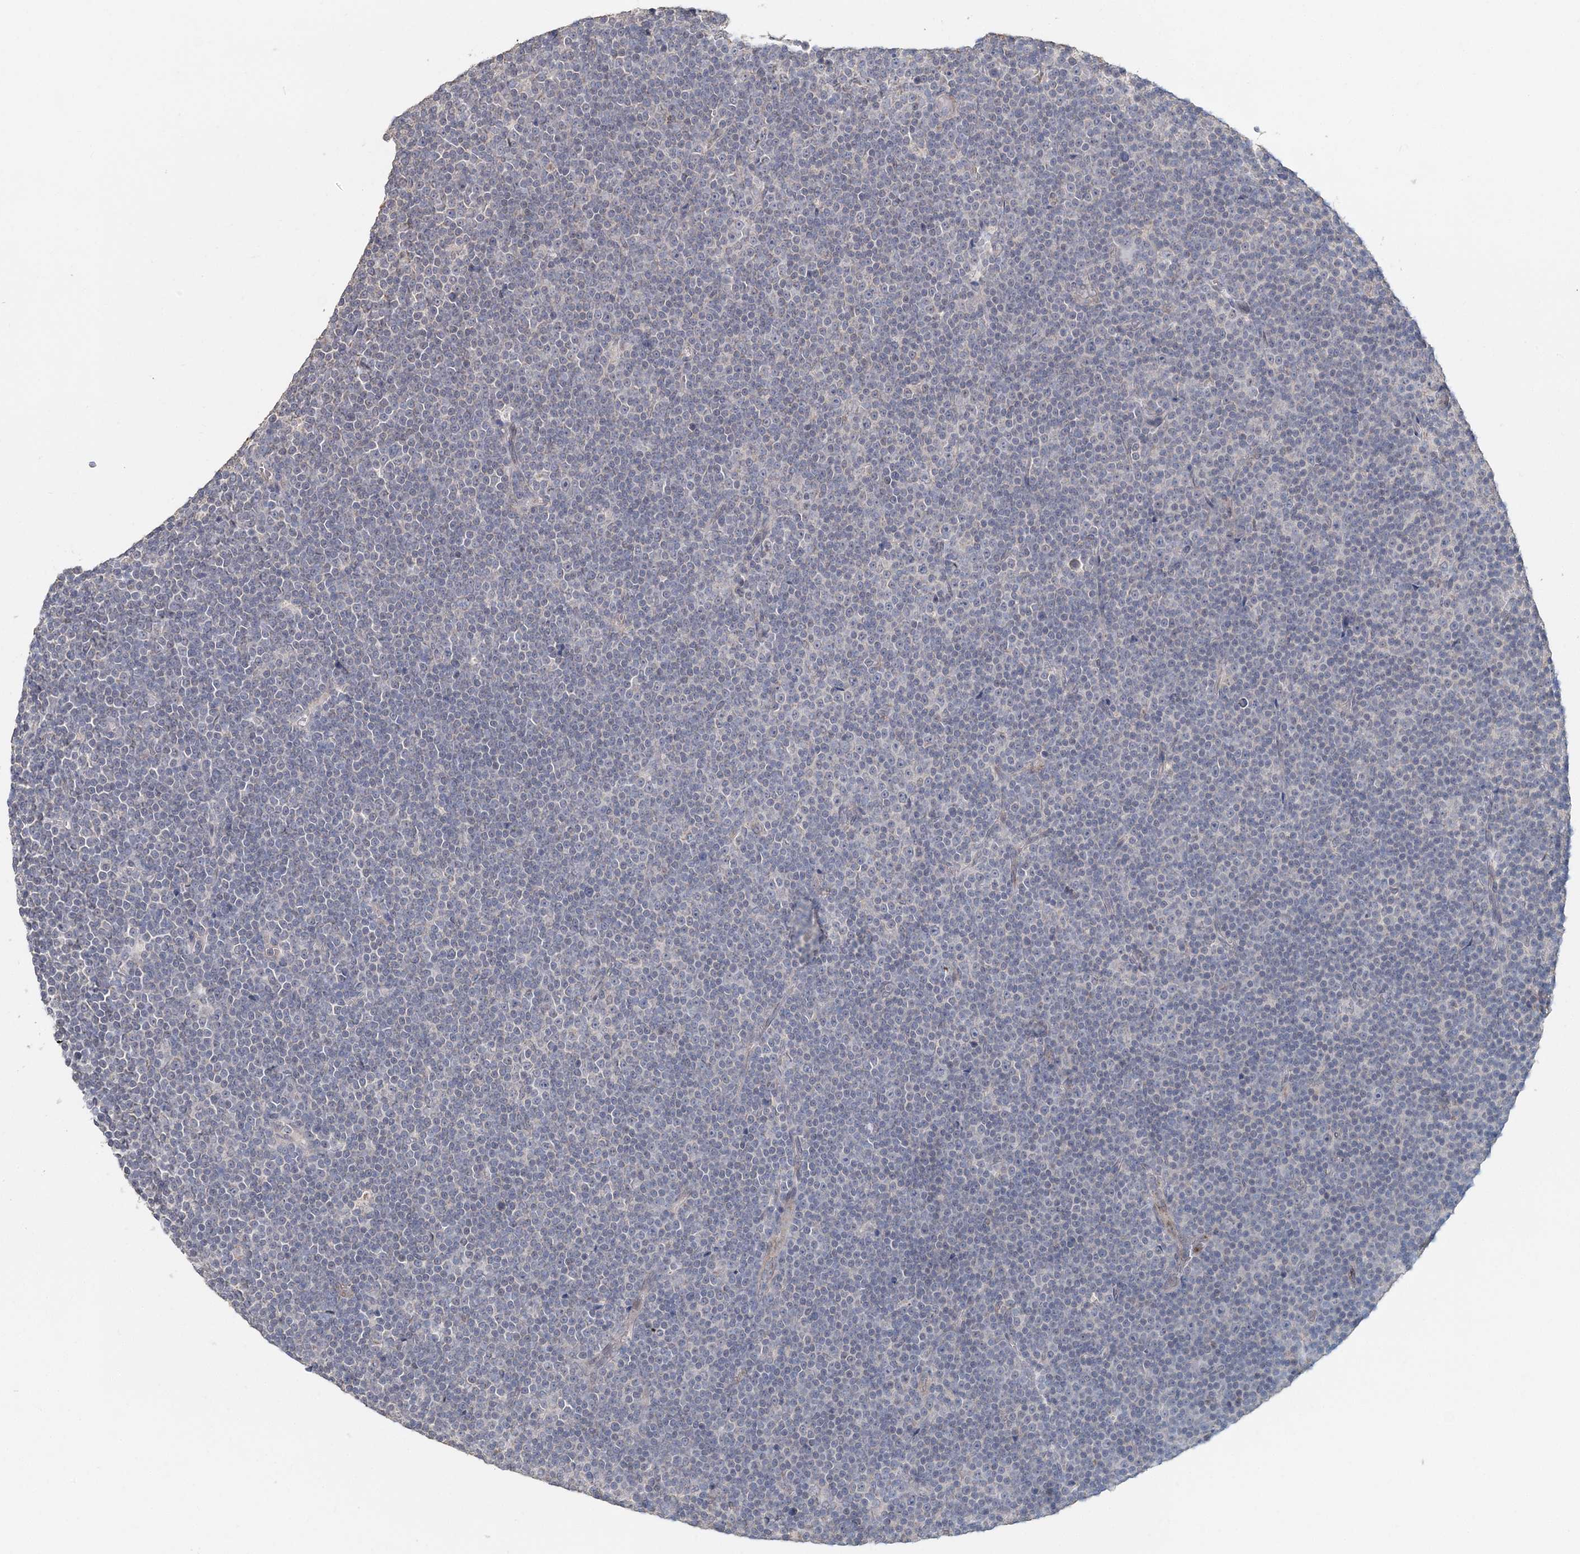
{"staining": {"intensity": "negative", "quantity": "none", "location": "none"}, "tissue": "lymphoma", "cell_type": "Tumor cells", "image_type": "cancer", "snomed": [{"axis": "morphology", "description": "Malignant lymphoma, non-Hodgkin's type, Low grade"}, {"axis": "topography", "description": "Lymph node"}], "caption": "Immunohistochemistry (IHC) photomicrograph of human malignant lymphoma, non-Hodgkin's type (low-grade) stained for a protein (brown), which demonstrates no staining in tumor cells.", "gene": "FBXO38", "patient": {"sex": "female", "age": 67}}